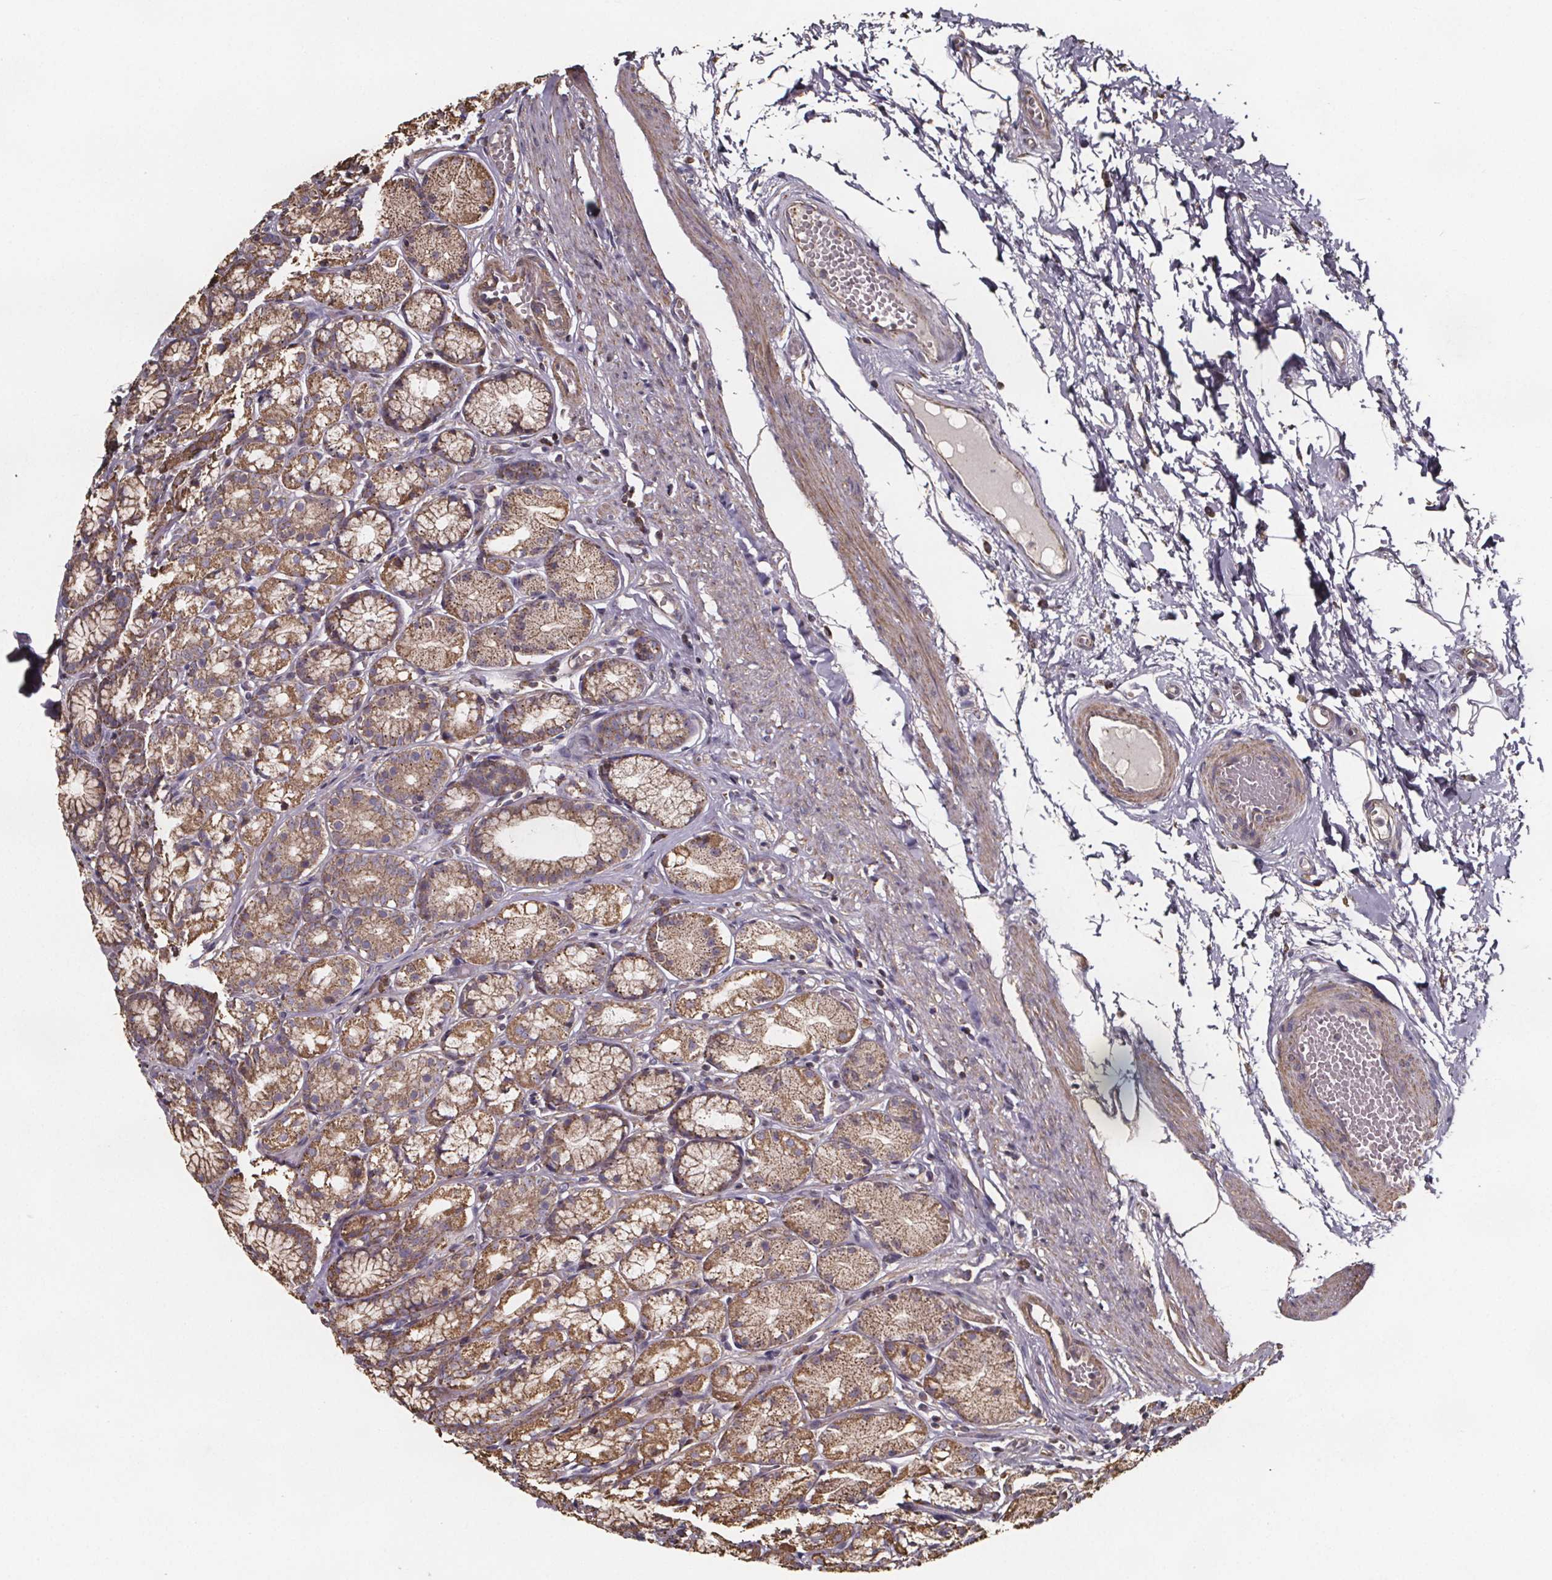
{"staining": {"intensity": "moderate", "quantity": ">75%", "location": "cytoplasmic/membranous"}, "tissue": "stomach", "cell_type": "Glandular cells", "image_type": "normal", "snomed": [{"axis": "morphology", "description": "Normal tissue, NOS"}, {"axis": "topography", "description": "Stomach"}], "caption": "Immunohistochemical staining of benign human stomach exhibits medium levels of moderate cytoplasmic/membranous positivity in about >75% of glandular cells.", "gene": "SLC35D2", "patient": {"sex": "male", "age": 70}}